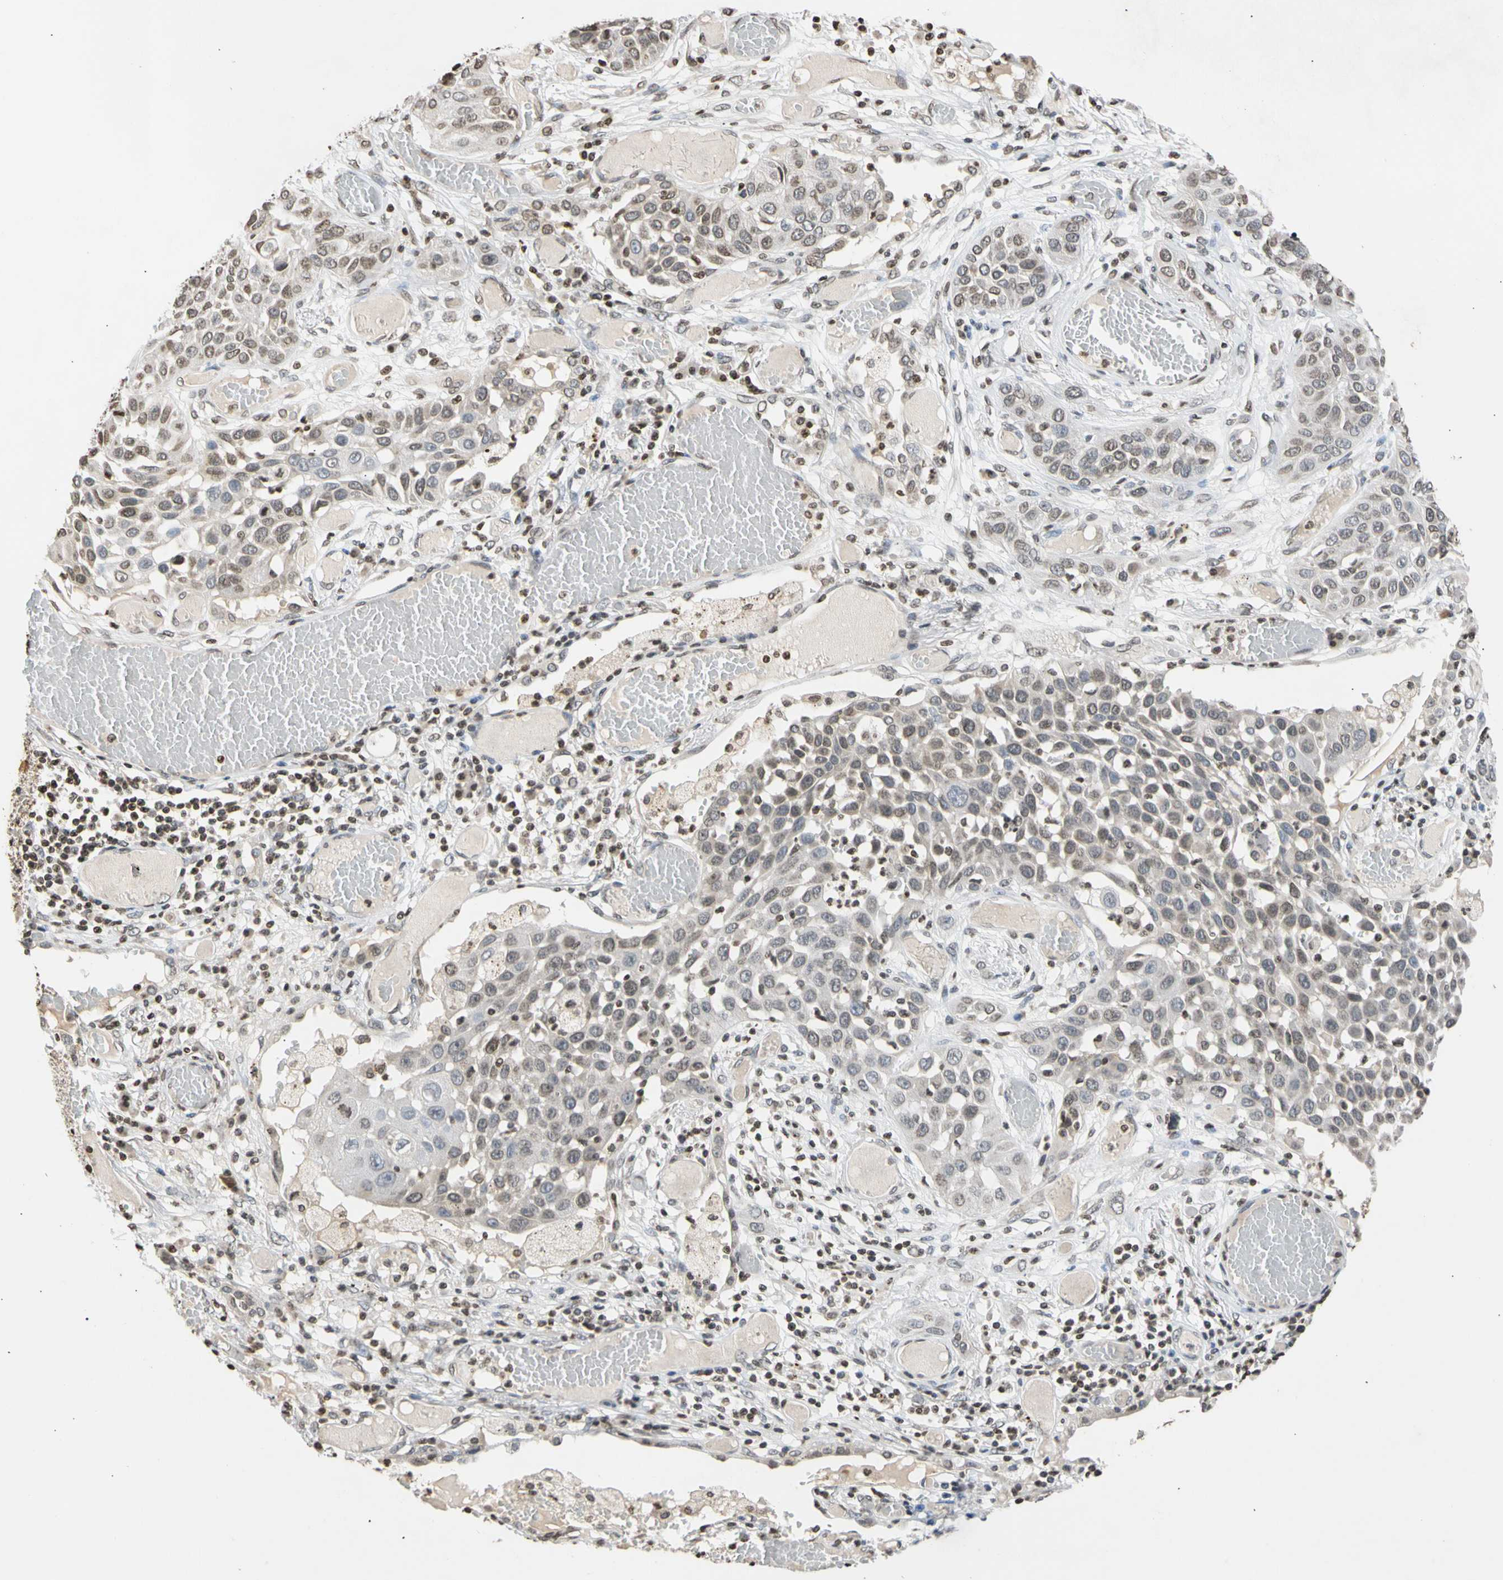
{"staining": {"intensity": "negative", "quantity": "none", "location": "none"}, "tissue": "lung cancer", "cell_type": "Tumor cells", "image_type": "cancer", "snomed": [{"axis": "morphology", "description": "Squamous cell carcinoma, NOS"}, {"axis": "topography", "description": "Lung"}], "caption": "DAB immunohistochemical staining of human lung cancer reveals no significant expression in tumor cells.", "gene": "GPX4", "patient": {"sex": "male", "age": 71}}